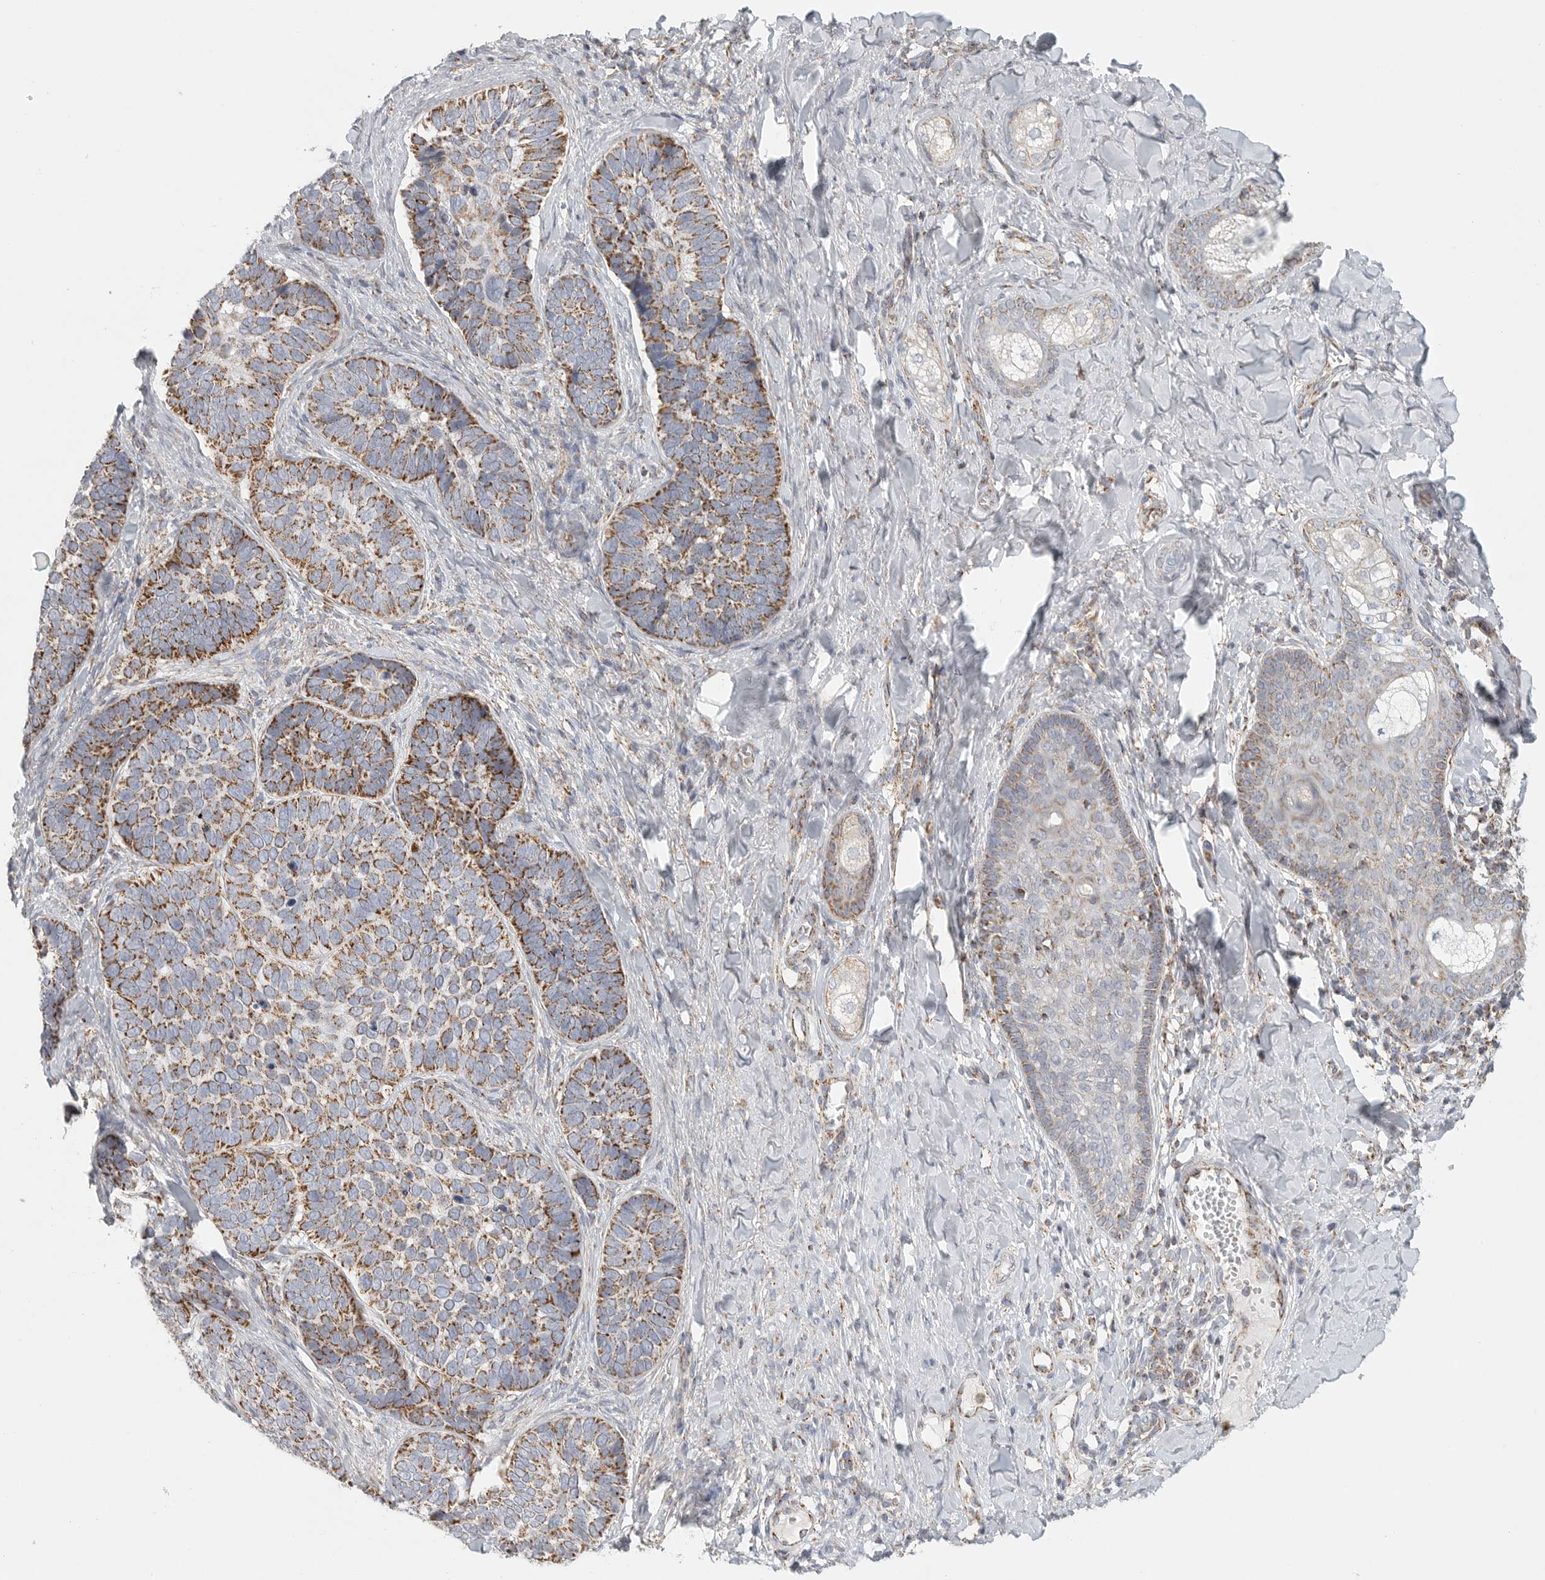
{"staining": {"intensity": "moderate", "quantity": ">75%", "location": "cytoplasmic/membranous"}, "tissue": "skin cancer", "cell_type": "Tumor cells", "image_type": "cancer", "snomed": [{"axis": "morphology", "description": "Basal cell carcinoma"}, {"axis": "topography", "description": "Skin"}], "caption": "Immunohistochemistry image of human basal cell carcinoma (skin) stained for a protein (brown), which reveals medium levels of moderate cytoplasmic/membranous positivity in approximately >75% of tumor cells.", "gene": "SLC25A26", "patient": {"sex": "male", "age": 62}}